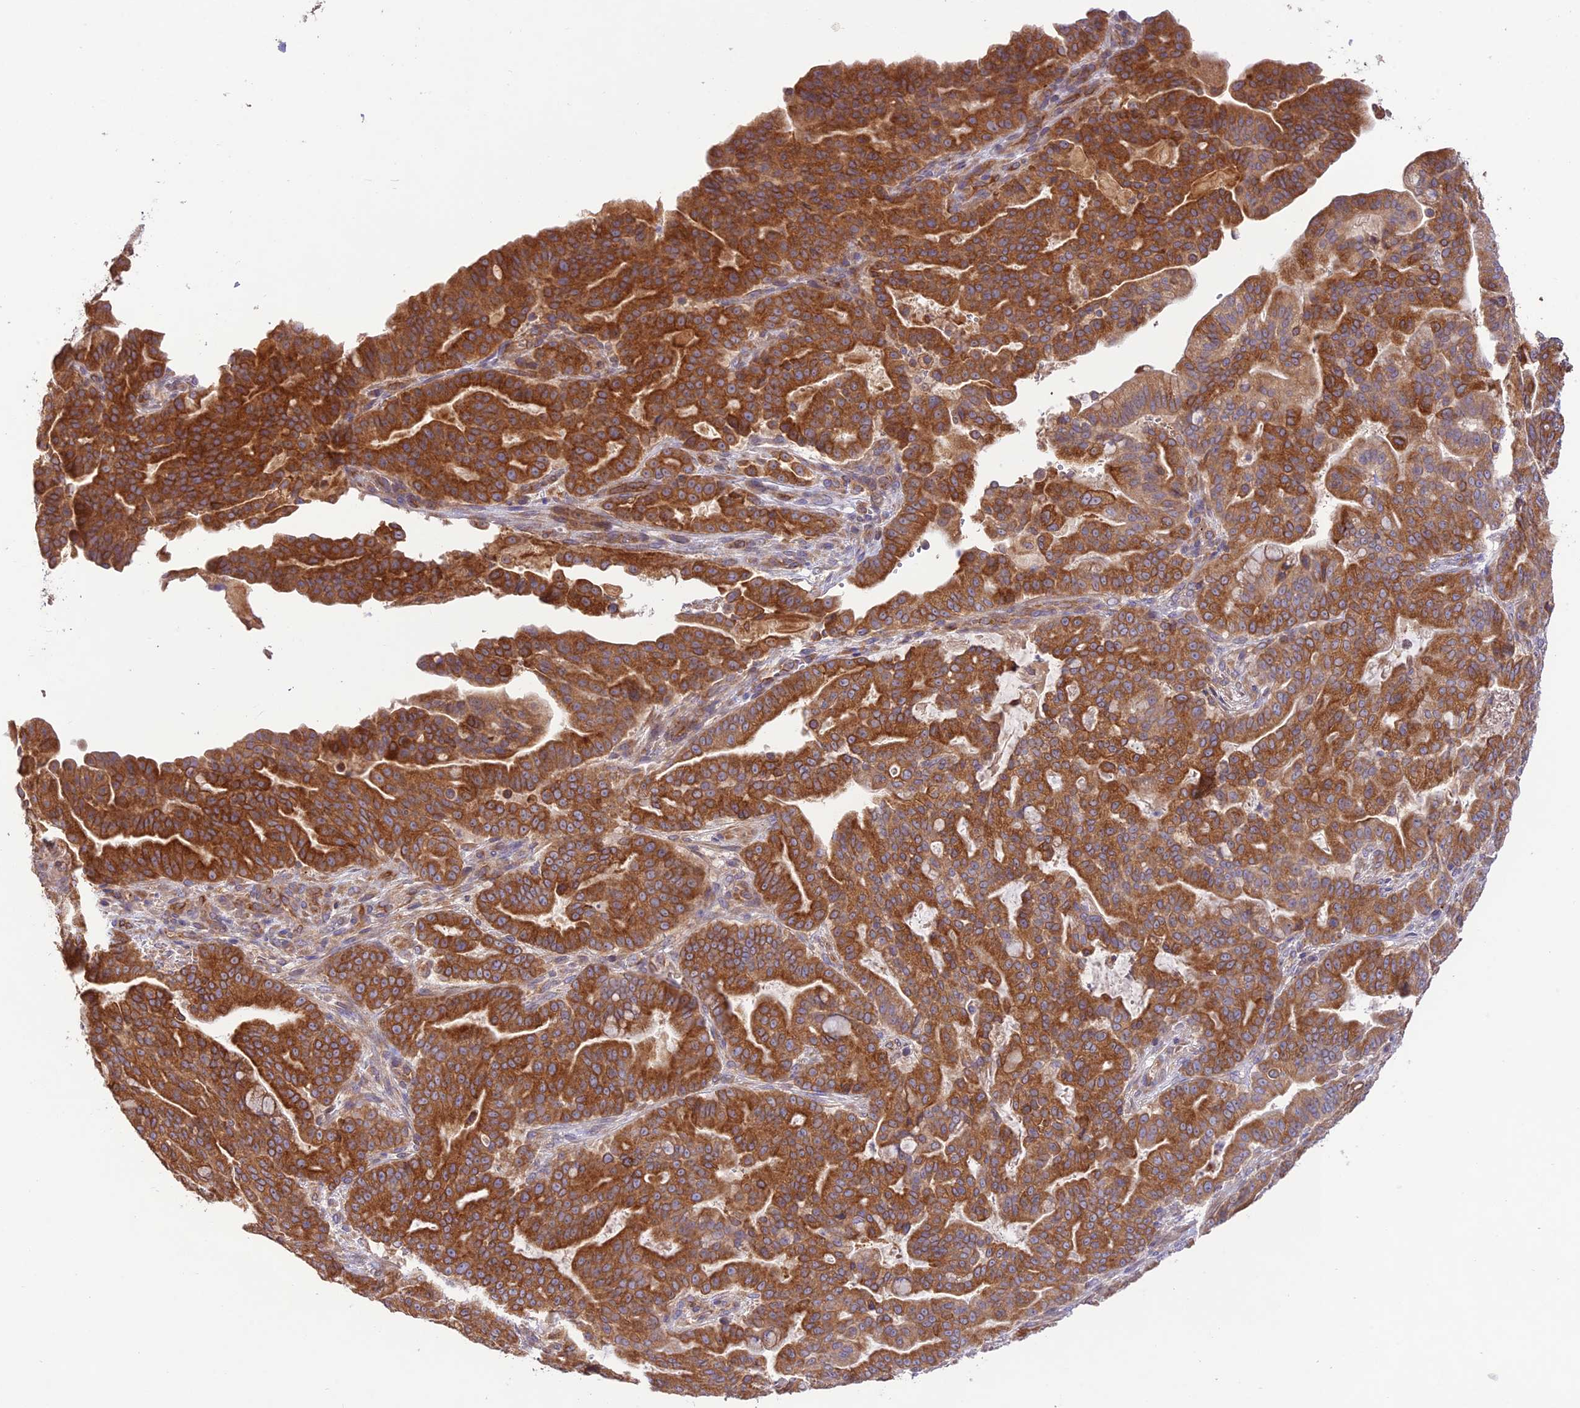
{"staining": {"intensity": "strong", "quantity": ">75%", "location": "cytoplasmic/membranous"}, "tissue": "pancreatic cancer", "cell_type": "Tumor cells", "image_type": "cancer", "snomed": [{"axis": "morphology", "description": "Adenocarcinoma, NOS"}, {"axis": "topography", "description": "Pancreas"}], "caption": "Tumor cells demonstrate strong cytoplasmic/membranous positivity in approximately >75% of cells in pancreatic adenocarcinoma.", "gene": "TMEM259", "patient": {"sex": "male", "age": 63}}